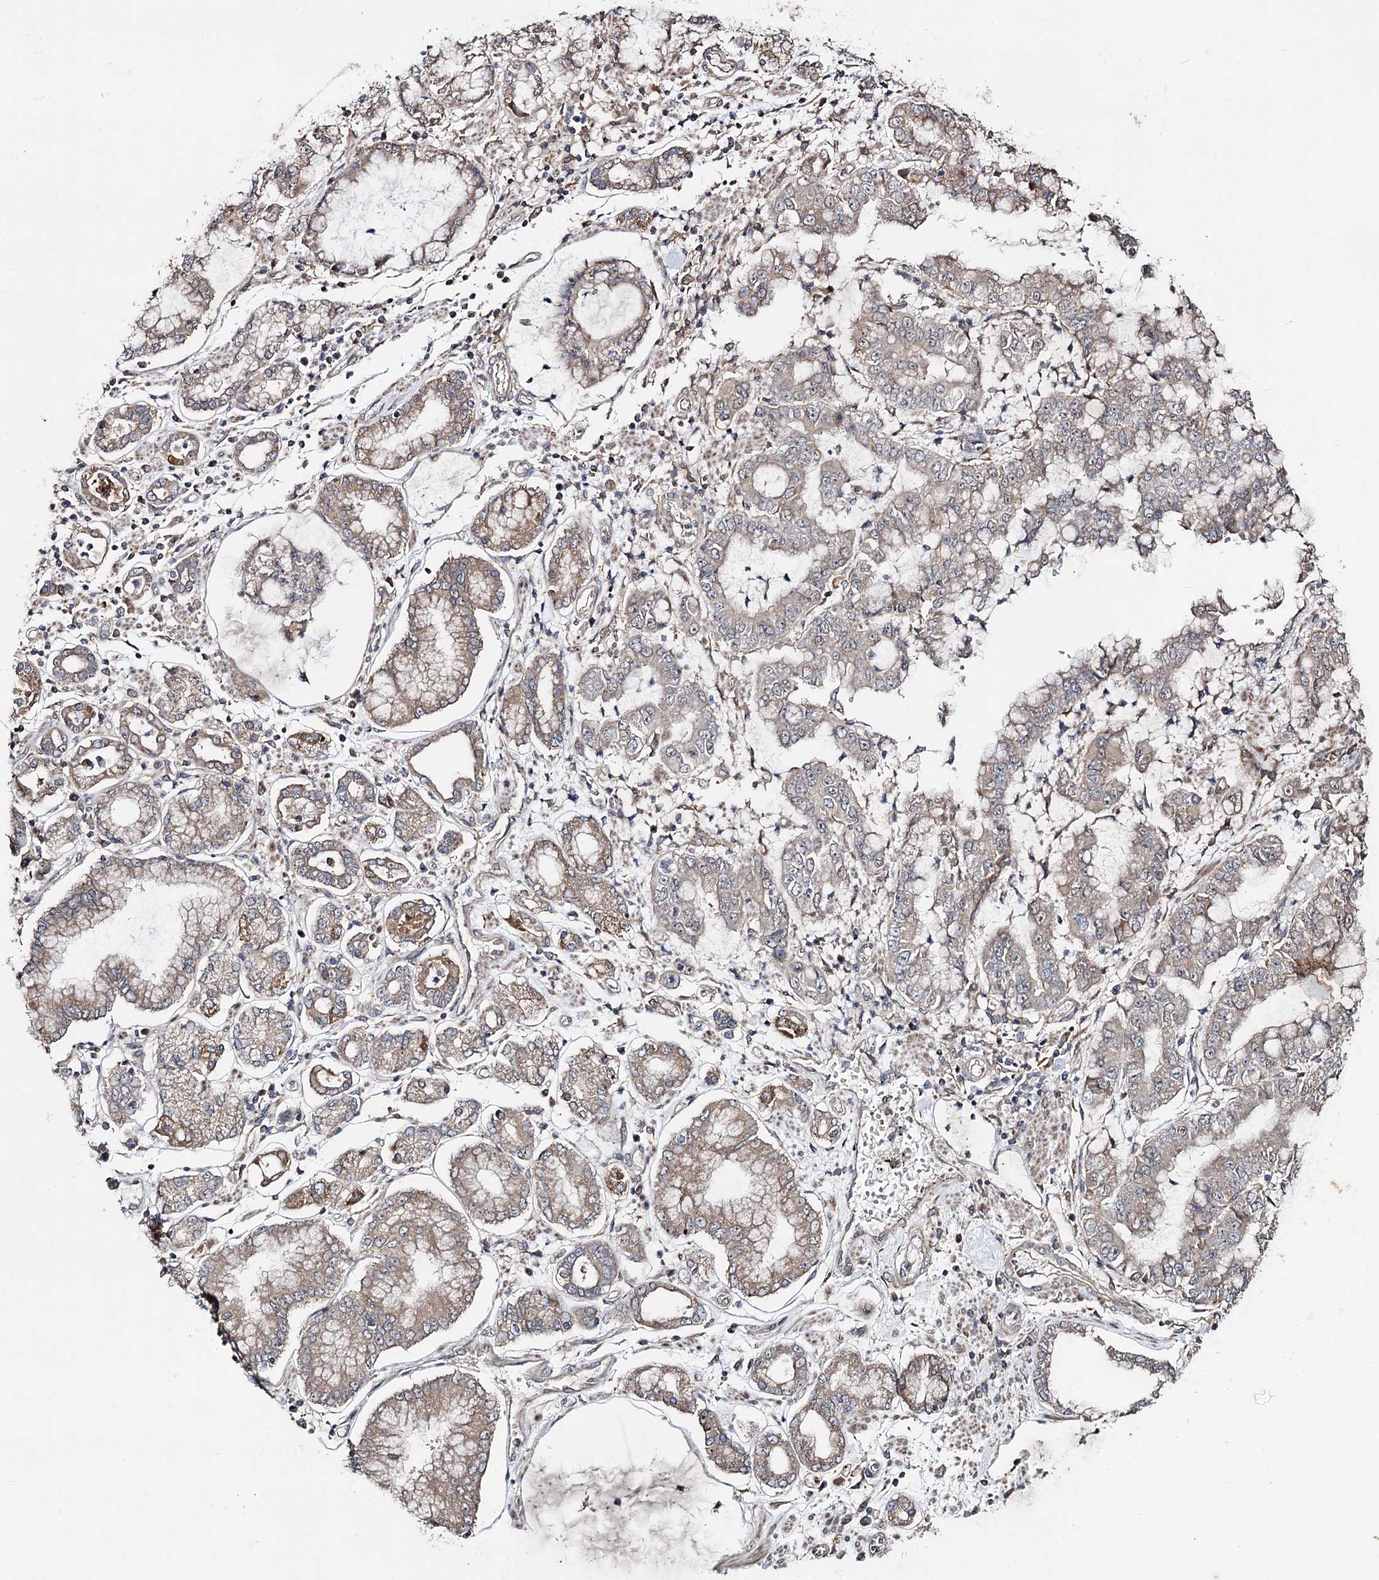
{"staining": {"intensity": "moderate", "quantity": "<25%", "location": "cytoplasmic/membranous"}, "tissue": "stomach cancer", "cell_type": "Tumor cells", "image_type": "cancer", "snomed": [{"axis": "morphology", "description": "Adenocarcinoma, NOS"}, {"axis": "topography", "description": "Stomach"}], "caption": "DAB (3,3'-diaminobenzidine) immunohistochemical staining of human stomach adenocarcinoma reveals moderate cytoplasmic/membranous protein staining in about <25% of tumor cells.", "gene": "MINDY3", "patient": {"sex": "male", "age": 76}}